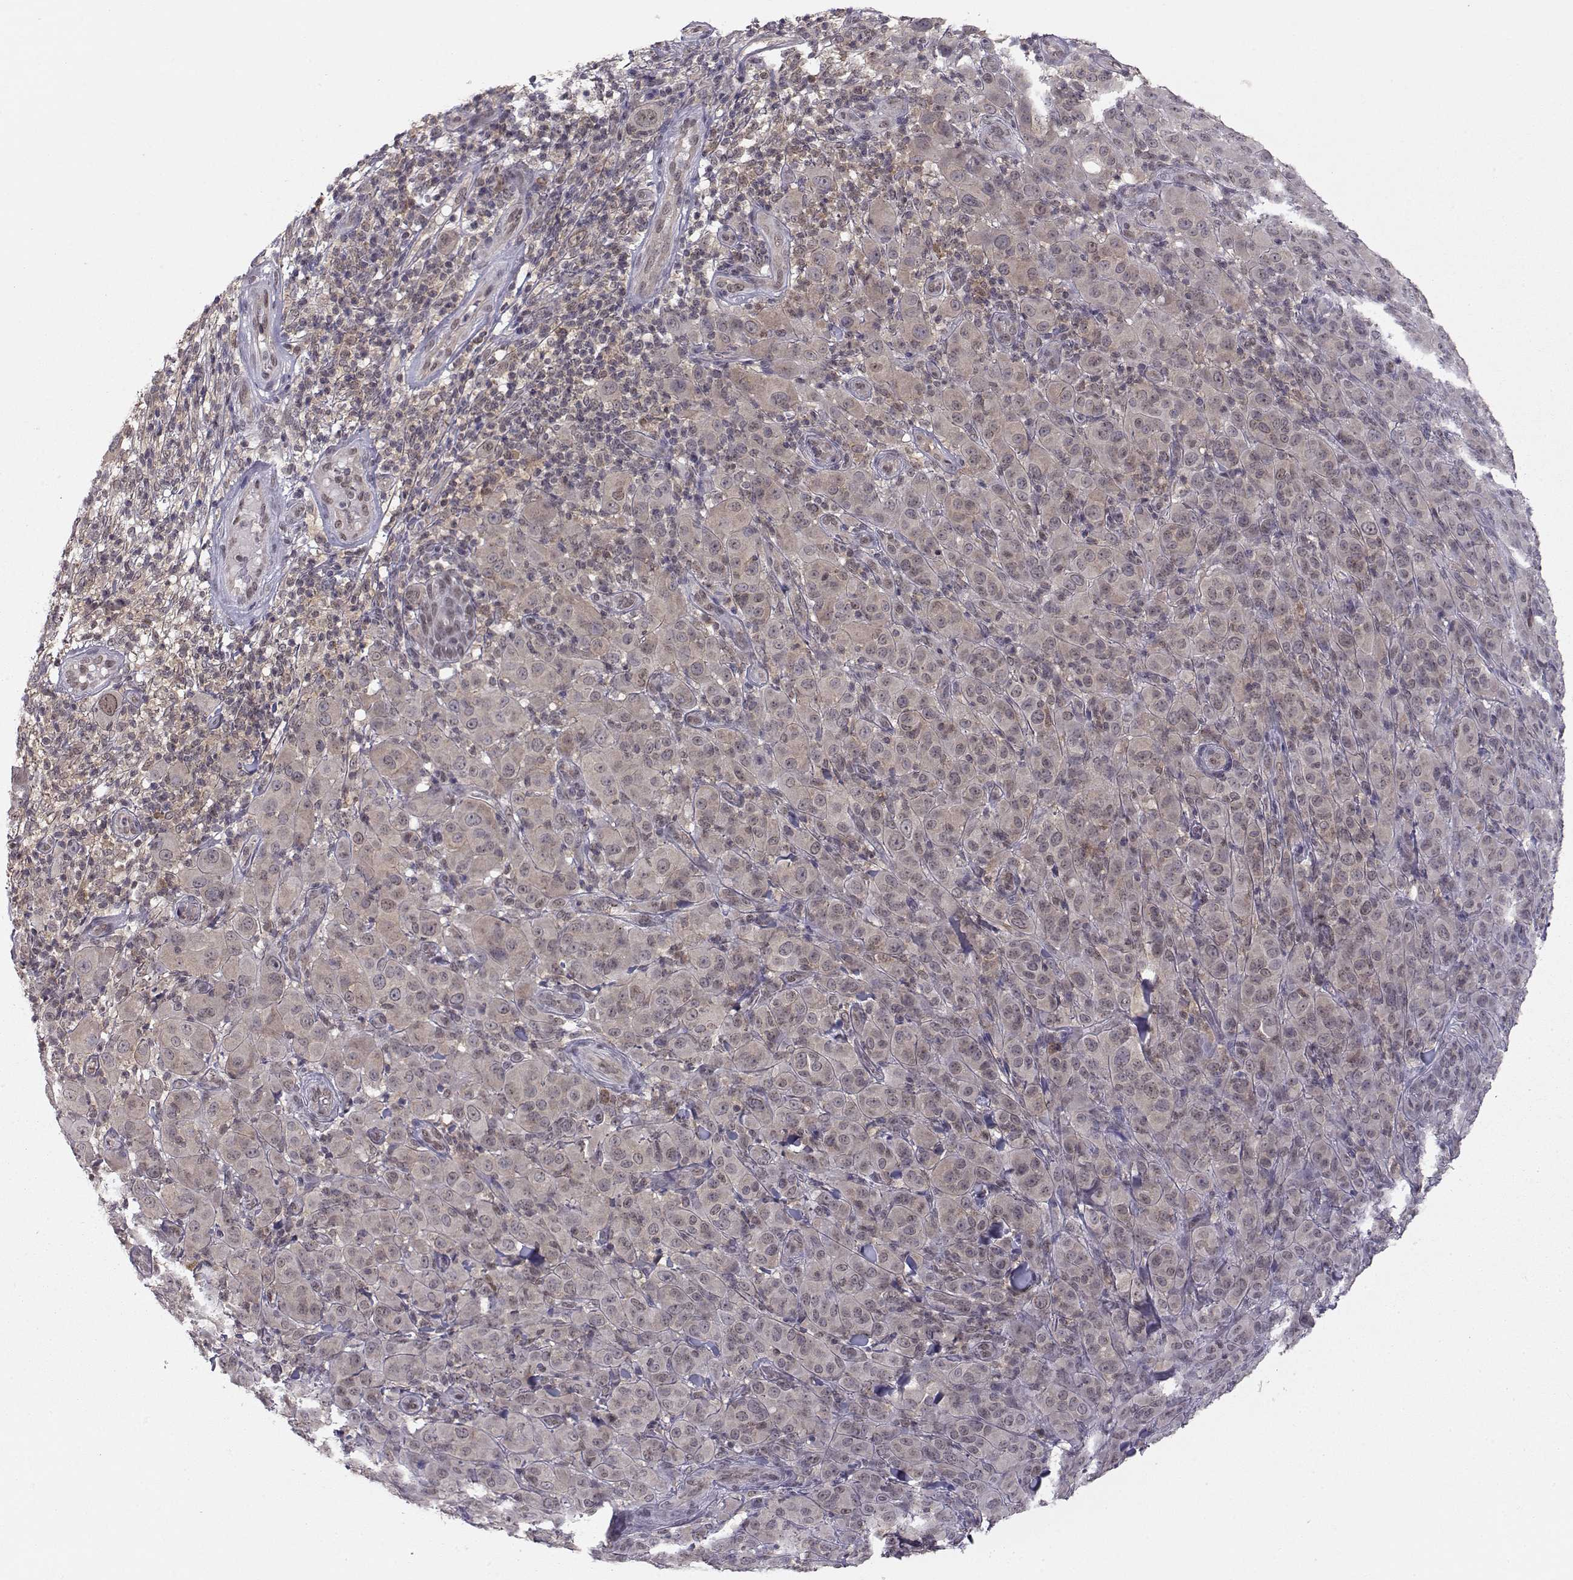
{"staining": {"intensity": "weak", "quantity": "25%-75%", "location": "cytoplasmic/membranous"}, "tissue": "melanoma", "cell_type": "Tumor cells", "image_type": "cancer", "snomed": [{"axis": "morphology", "description": "Malignant melanoma, NOS"}, {"axis": "topography", "description": "Skin"}], "caption": "Approximately 25%-75% of tumor cells in human melanoma display weak cytoplasmic/membranous protein staining as visualized by brown immunohistochemical staining.", "gene": "KIF13B", "patient": {"sex": "female", "age": 87}}